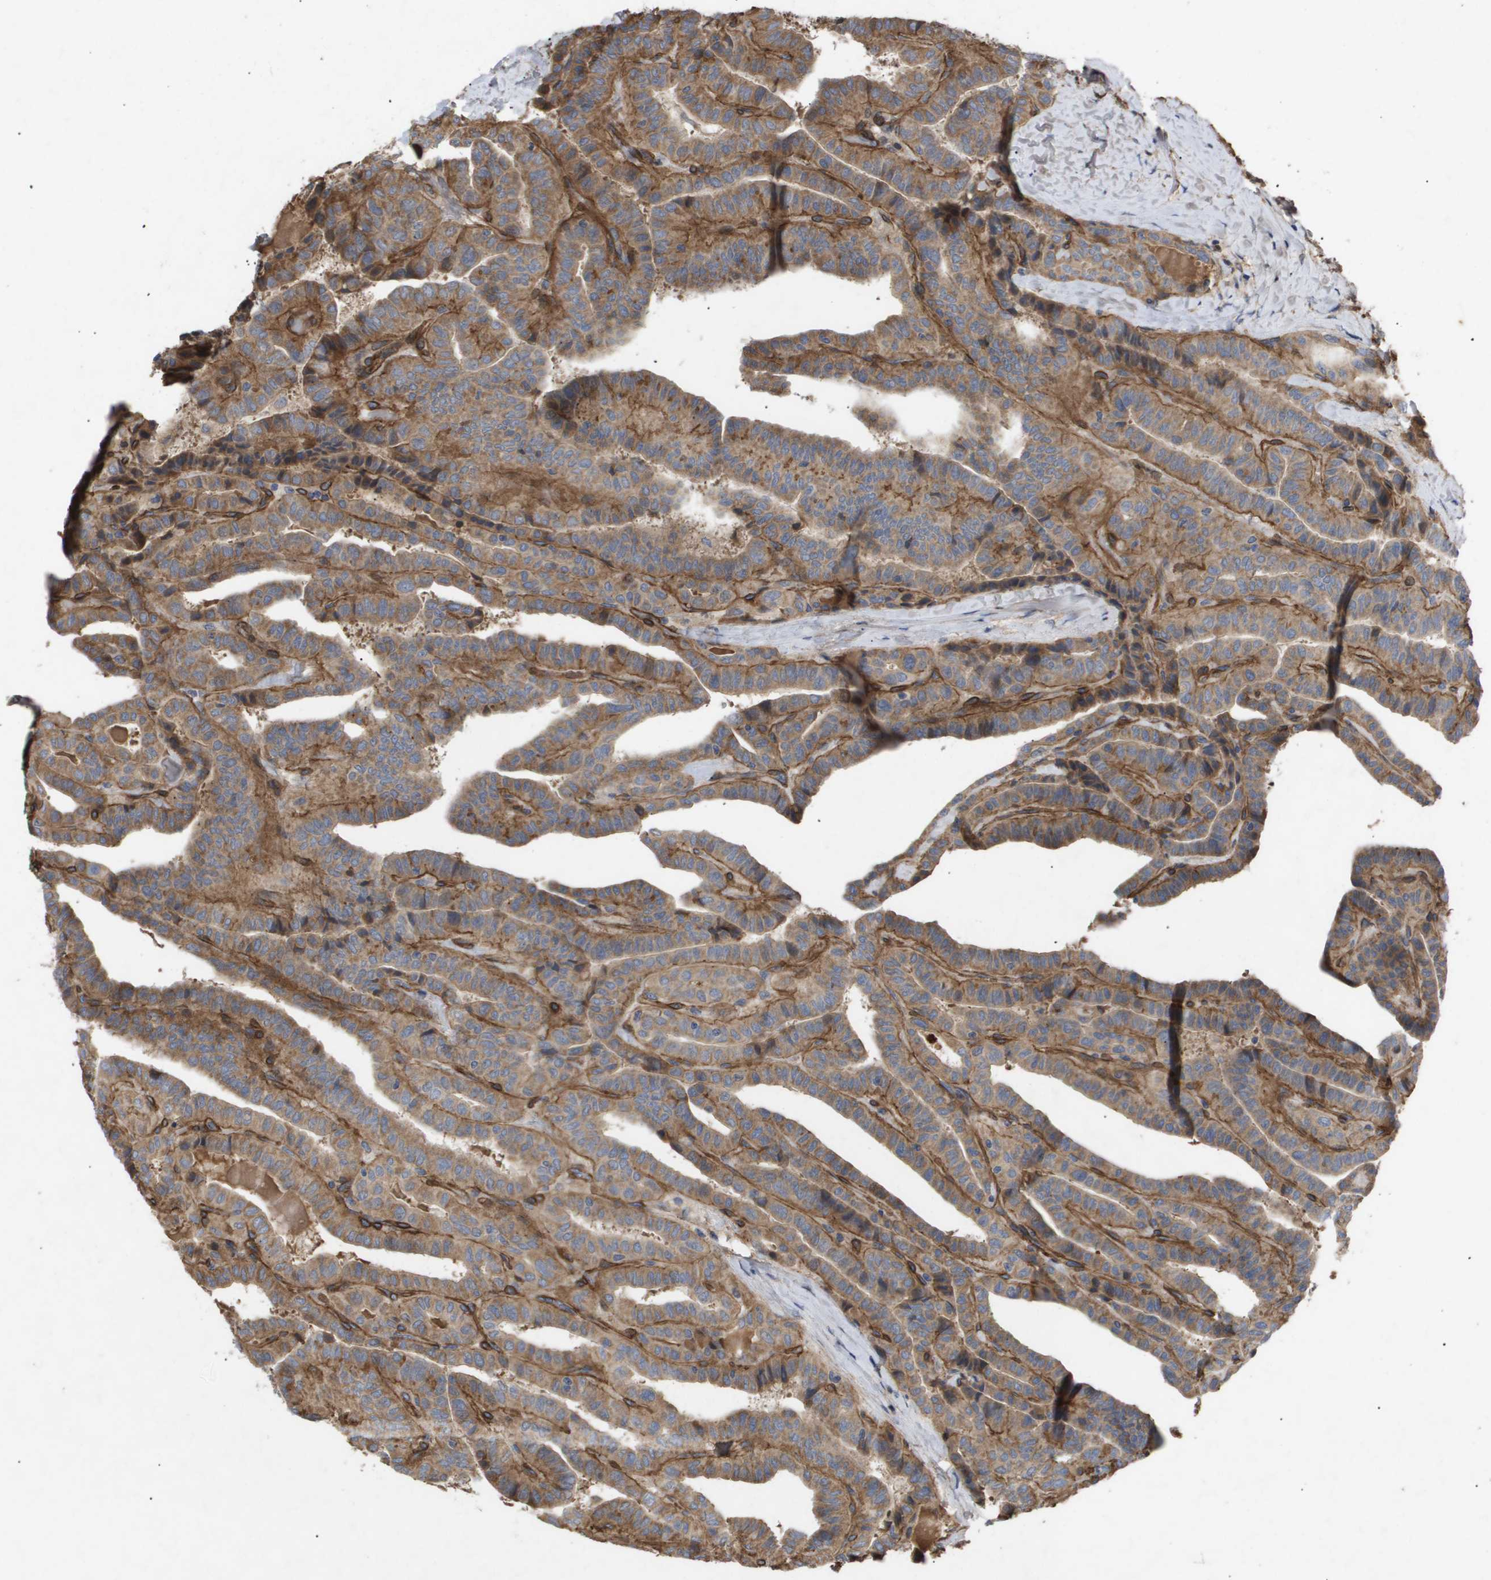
{"staining": {"intensity": "moderate", "quantity": ">75%", "location": "cytoplasmic/membranous"}, "tissue": "thyroid cancer", "cell_type": "Tumor cells", "image_type": "cancer", "snomed": [{"axis": "morphology", "description": "Papillary adenocarcinoma, NOS"}, {"axis": "topography", "description": "Thyroid gland"}], "caption": "Thyroid cancer (papillary adenocarcinoma) stained for a protein reveals moderate cytoplasmic/membranous positivity in tumor cells.", "gene": "TNS1", "patient": {"sex": "male", "age": 77}}